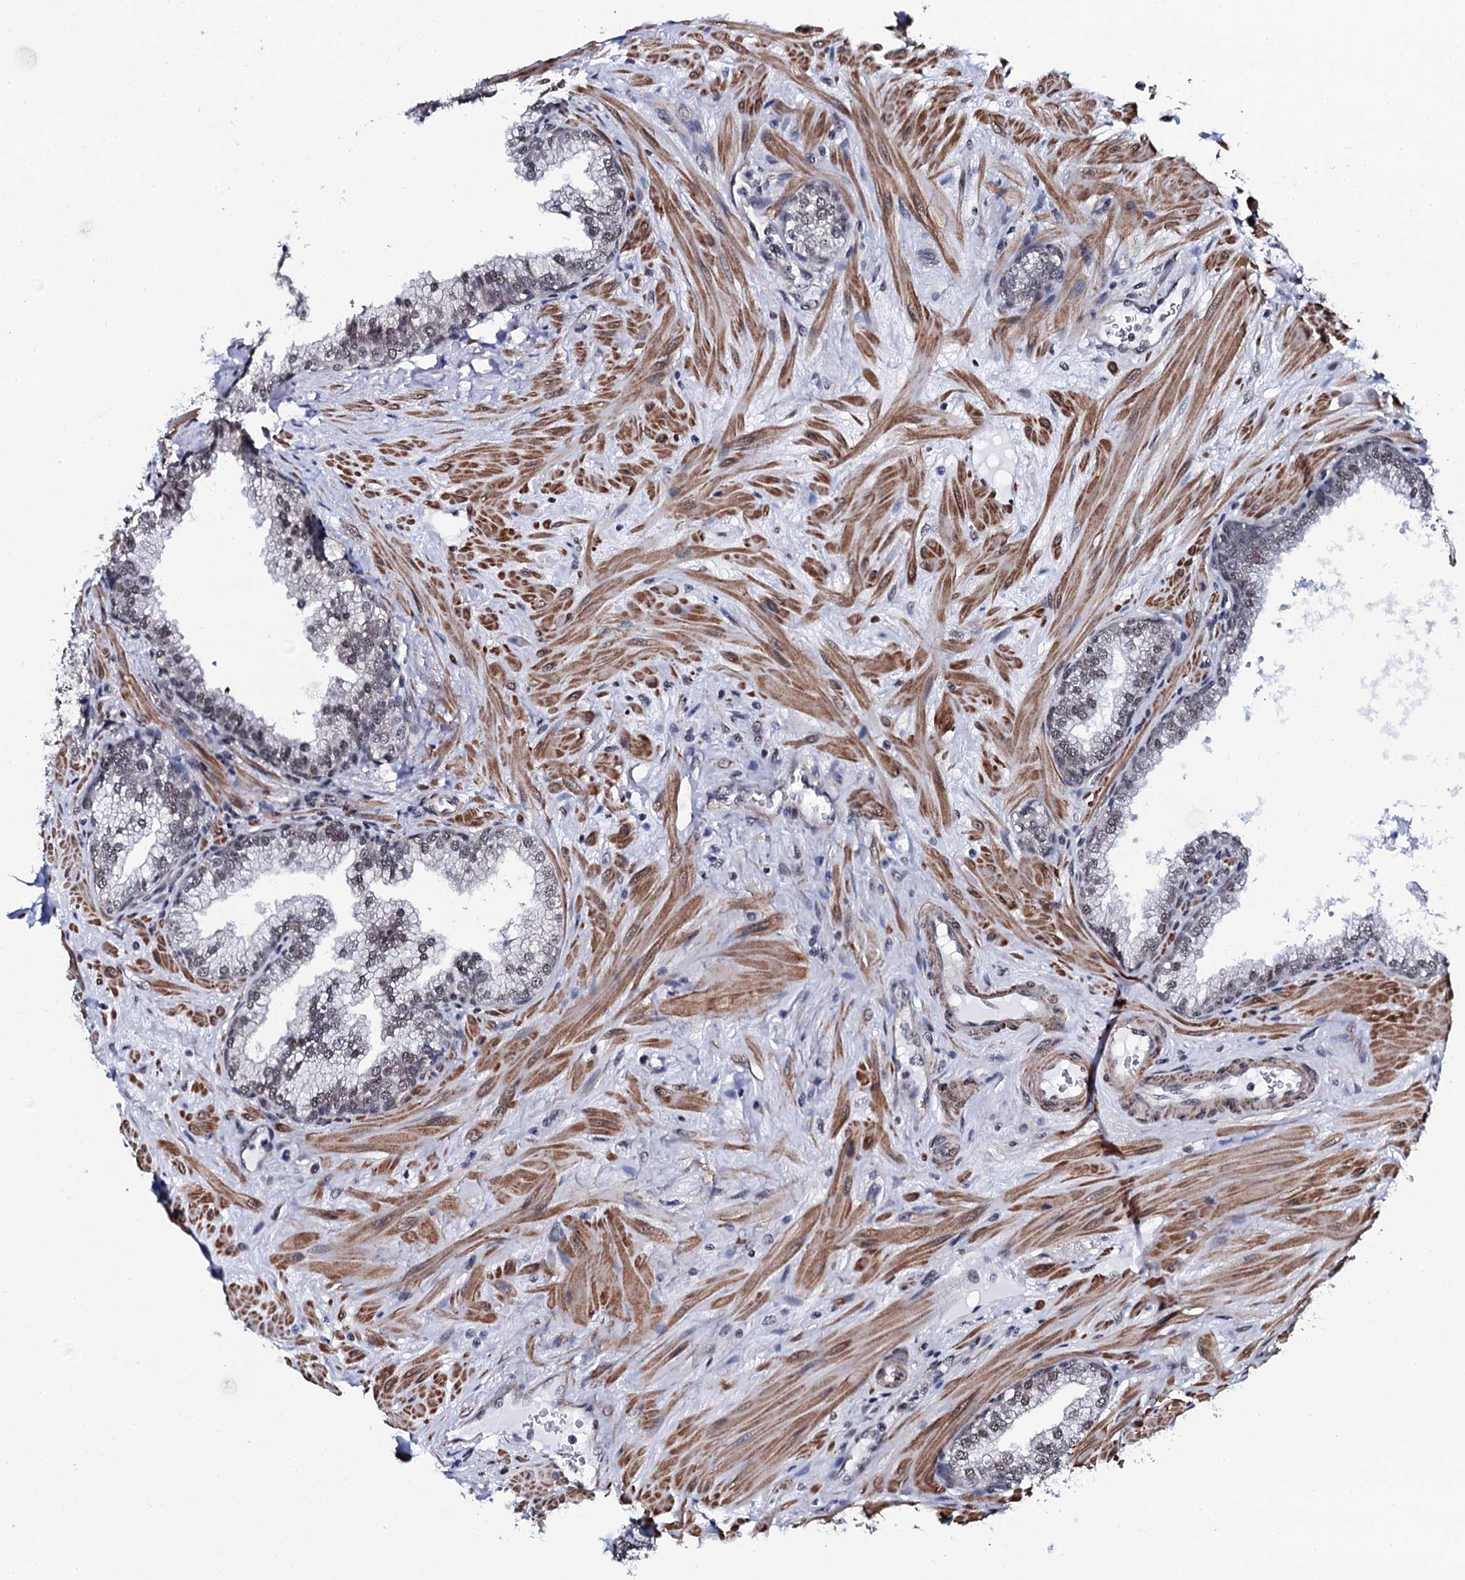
{"staining": {"intensity": "weak", "quantity": "25%-75%", "location": "nuclear"}, "tissue": "prostate", "cell_type": "Glandular cells", "image_type": "normal", "snomed": [{"axis": "morphology", "description": "Normal tissue, NOS"}, {"axis": "topography", "description": "Prostate"}], "caption": "Immunohistochemical staining of unremarkable prostate exhibits 25%-75% levels of weak nuclear protein positivity in approximately 25%-75% of glandular cells.", "gene": "CWC15", "patient": {"sex": "male", "age": 60}}